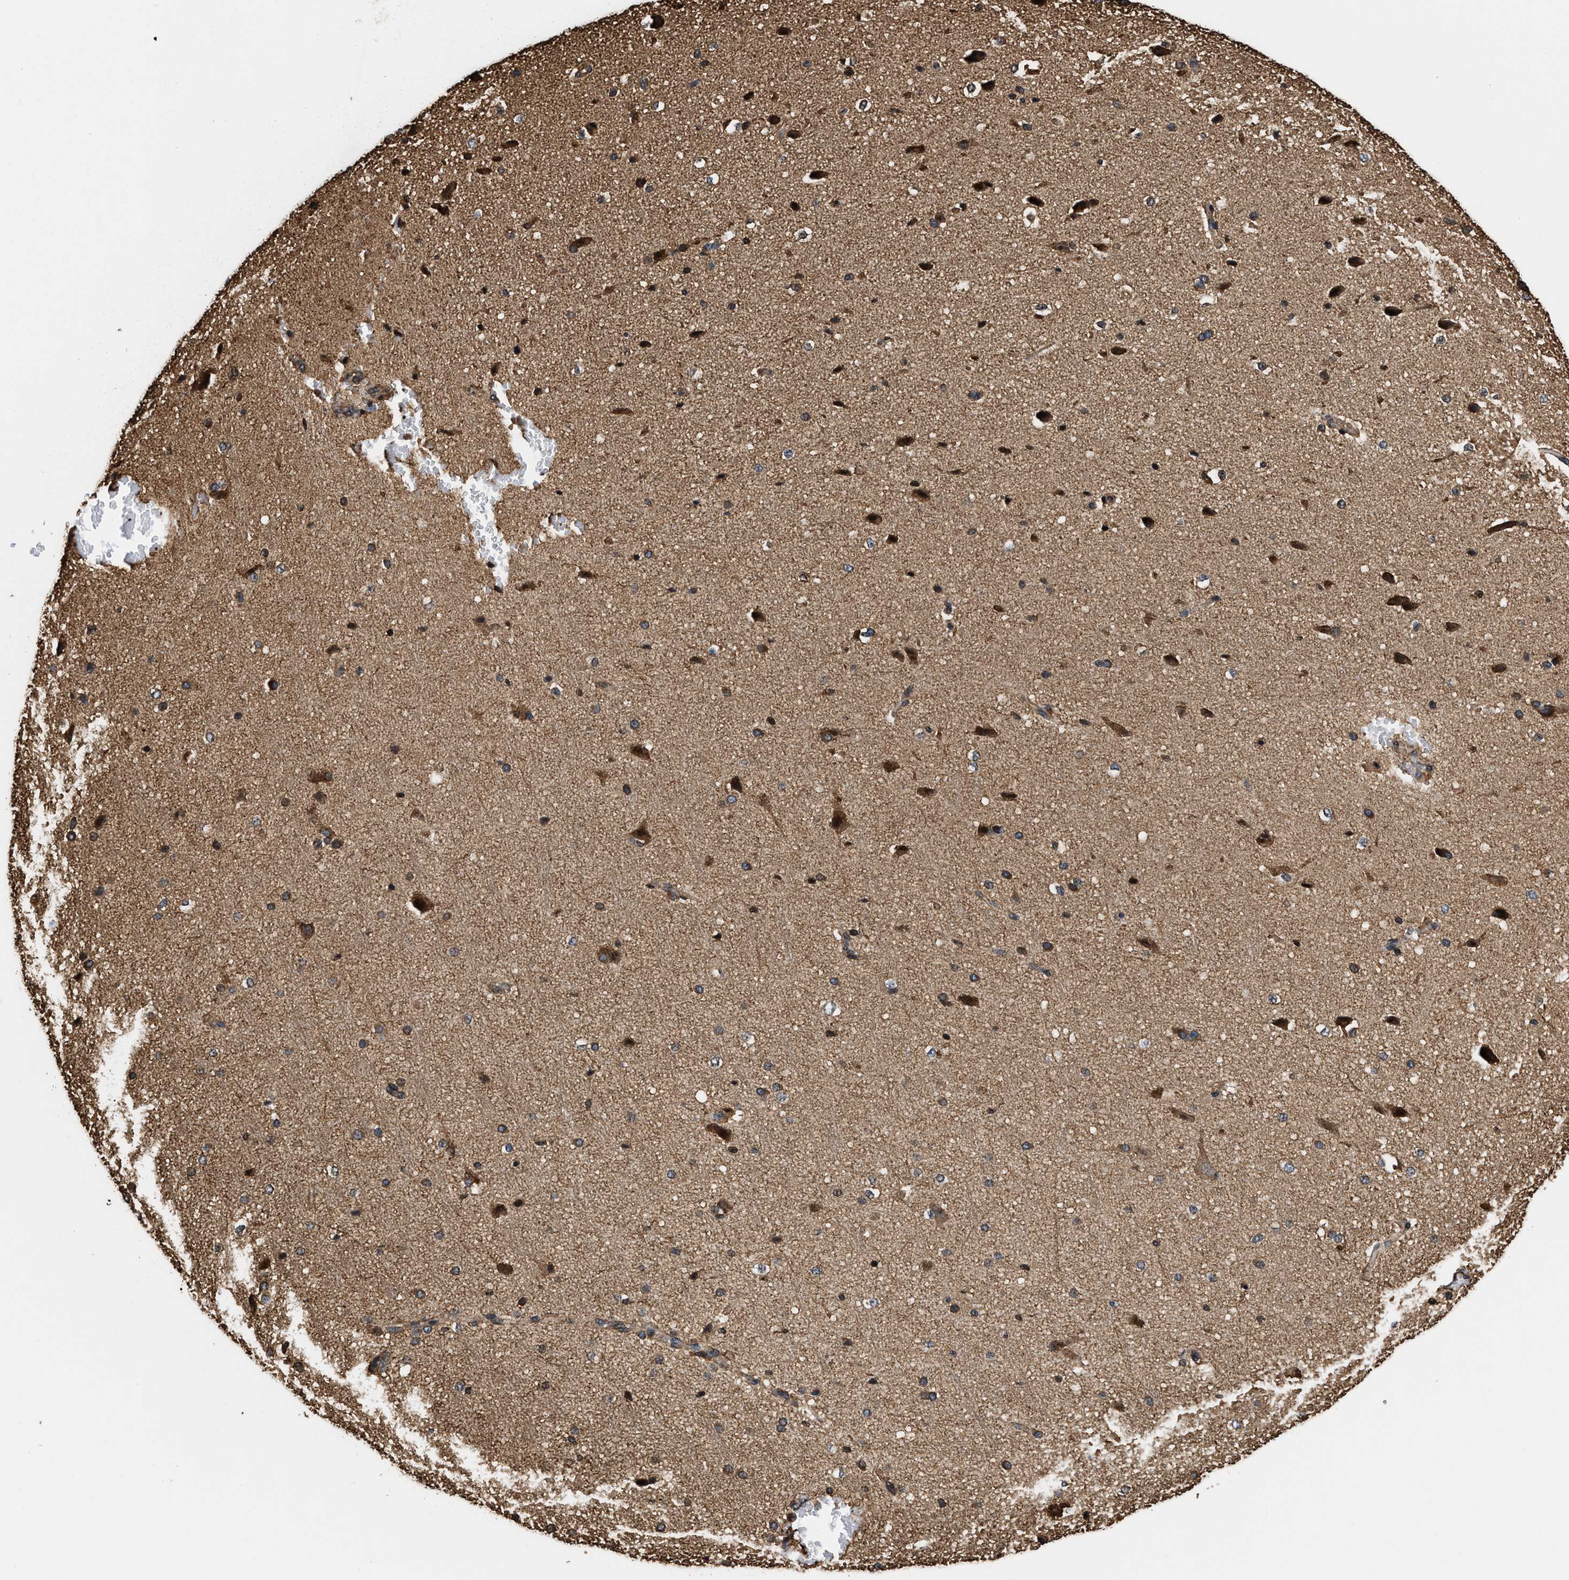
{"staining": {"intensity": "moderate", "quantity": ">75%", "location": "cytoplasmic/membranous"}, "tissue": "cerebral cortex", "cell_type": "Endothelial cells", "image_type": "normal", "snomed": [{"axis": "morphology", "description": "Normal tissue, NOS"}, {"axis": "morphology", "description": "Developmental malformation"}, {"axis": "topography", "description": "Cerebral cortex"}], "caption": "Protein analysis of normal cerebral cortex exhibits moderate cytoplasmic/membranous staining in approximately >75% of endothelial cells.", "gene": "KBTBD2", "patient": {"sex": "female", "age": 30}}